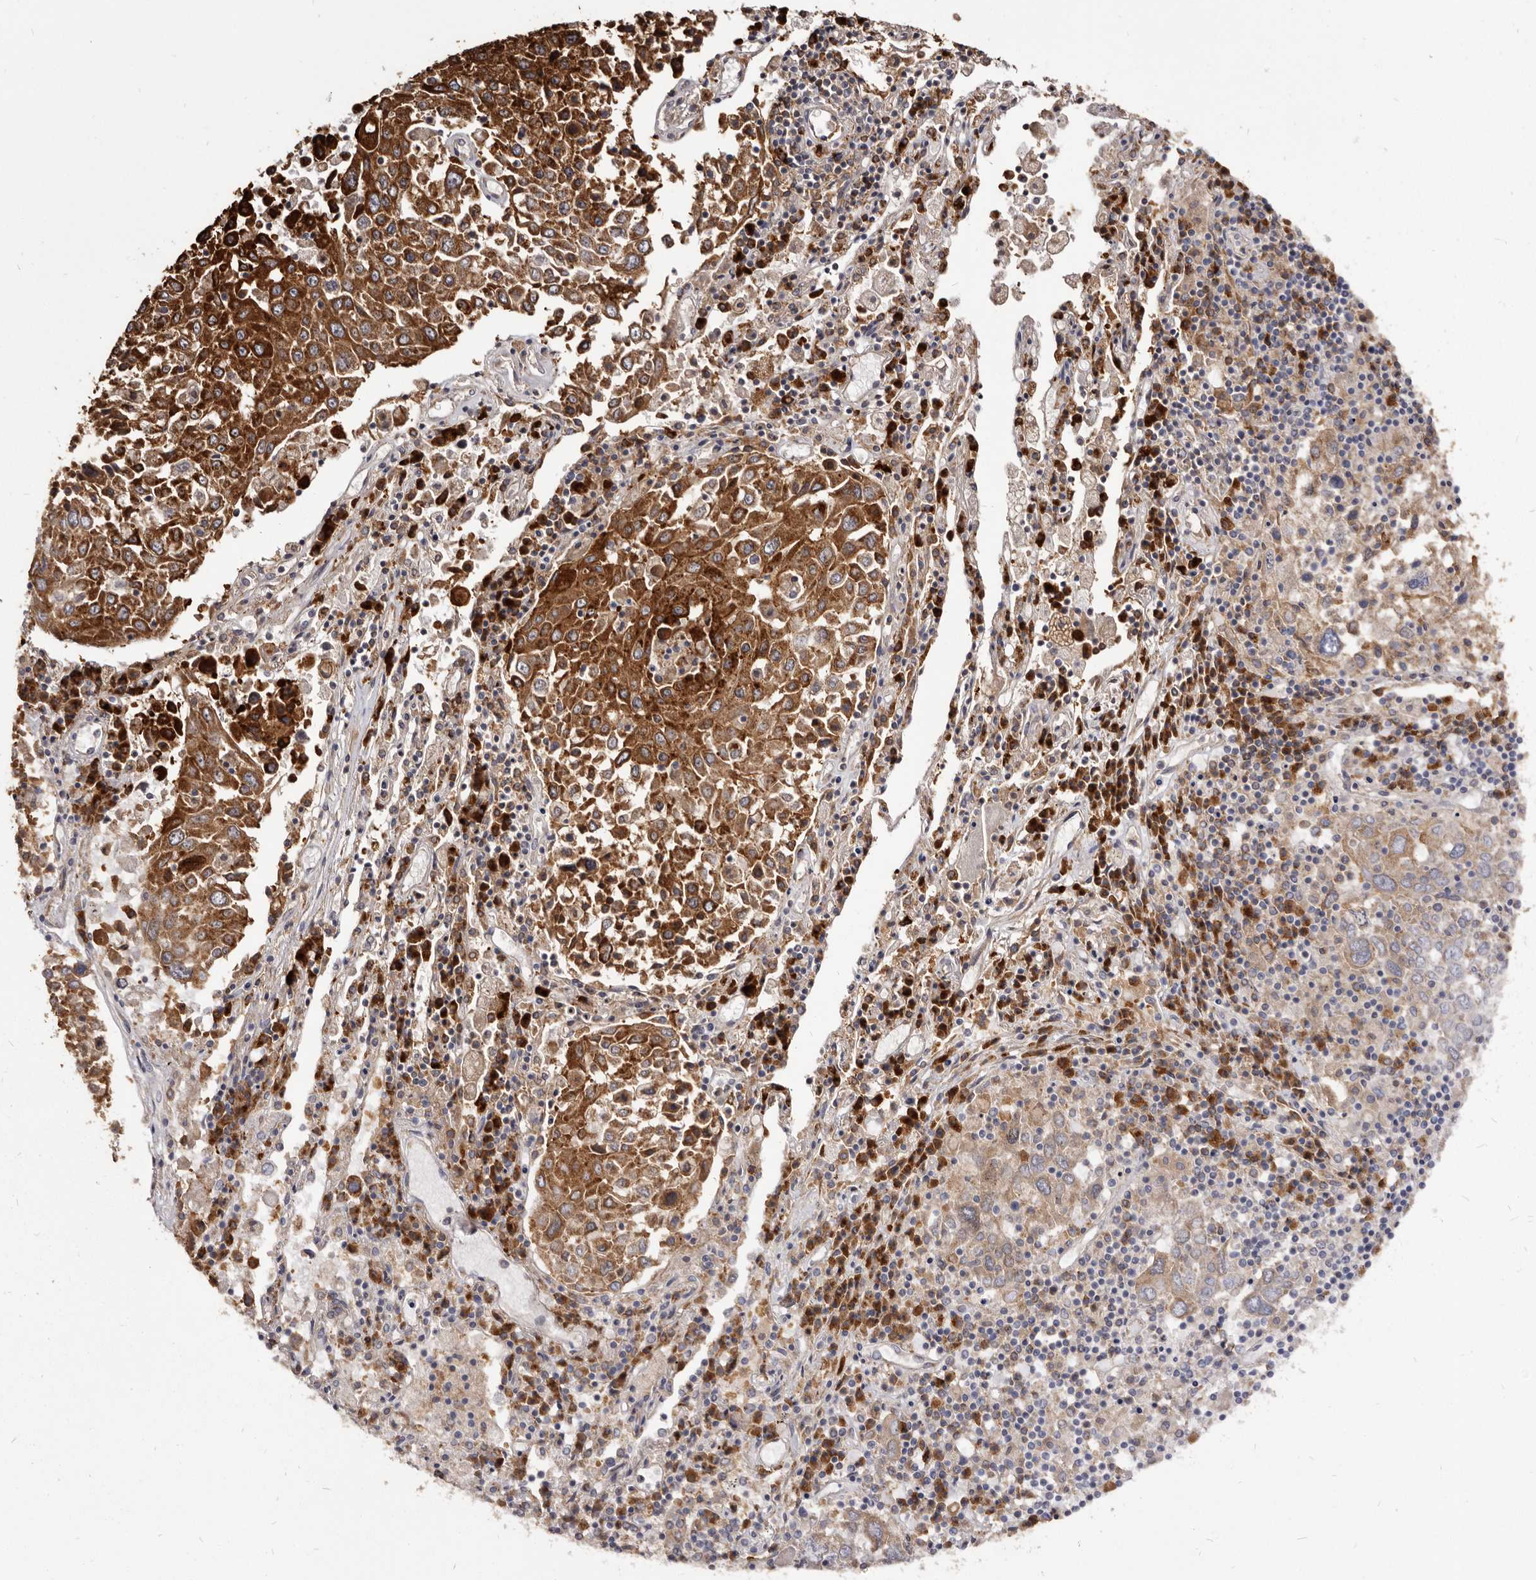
{"staining": {"intensity": "strong", "quantity": ">75%", "location": "cytoplasmic/membranous"}, "tissue": "lung cancer", "cell_type": "Tumor cells", "image_type": "cancer", "snomed": [{"axis": "morphology", "description": "Squamous cell carcinoma, NOS"}, {"axis": "topography", "description": "Lung"}], "caption": "Immunohistochemistry histopathology image of human lung squamous cell carcinoma stained for a protein (brown), which reveals high levels of strong cytoplasmic/membranous expression in approximately >75% of tumor cells.", "gene": "TPD52", "patient": {"sex": "male", "age": 65}}